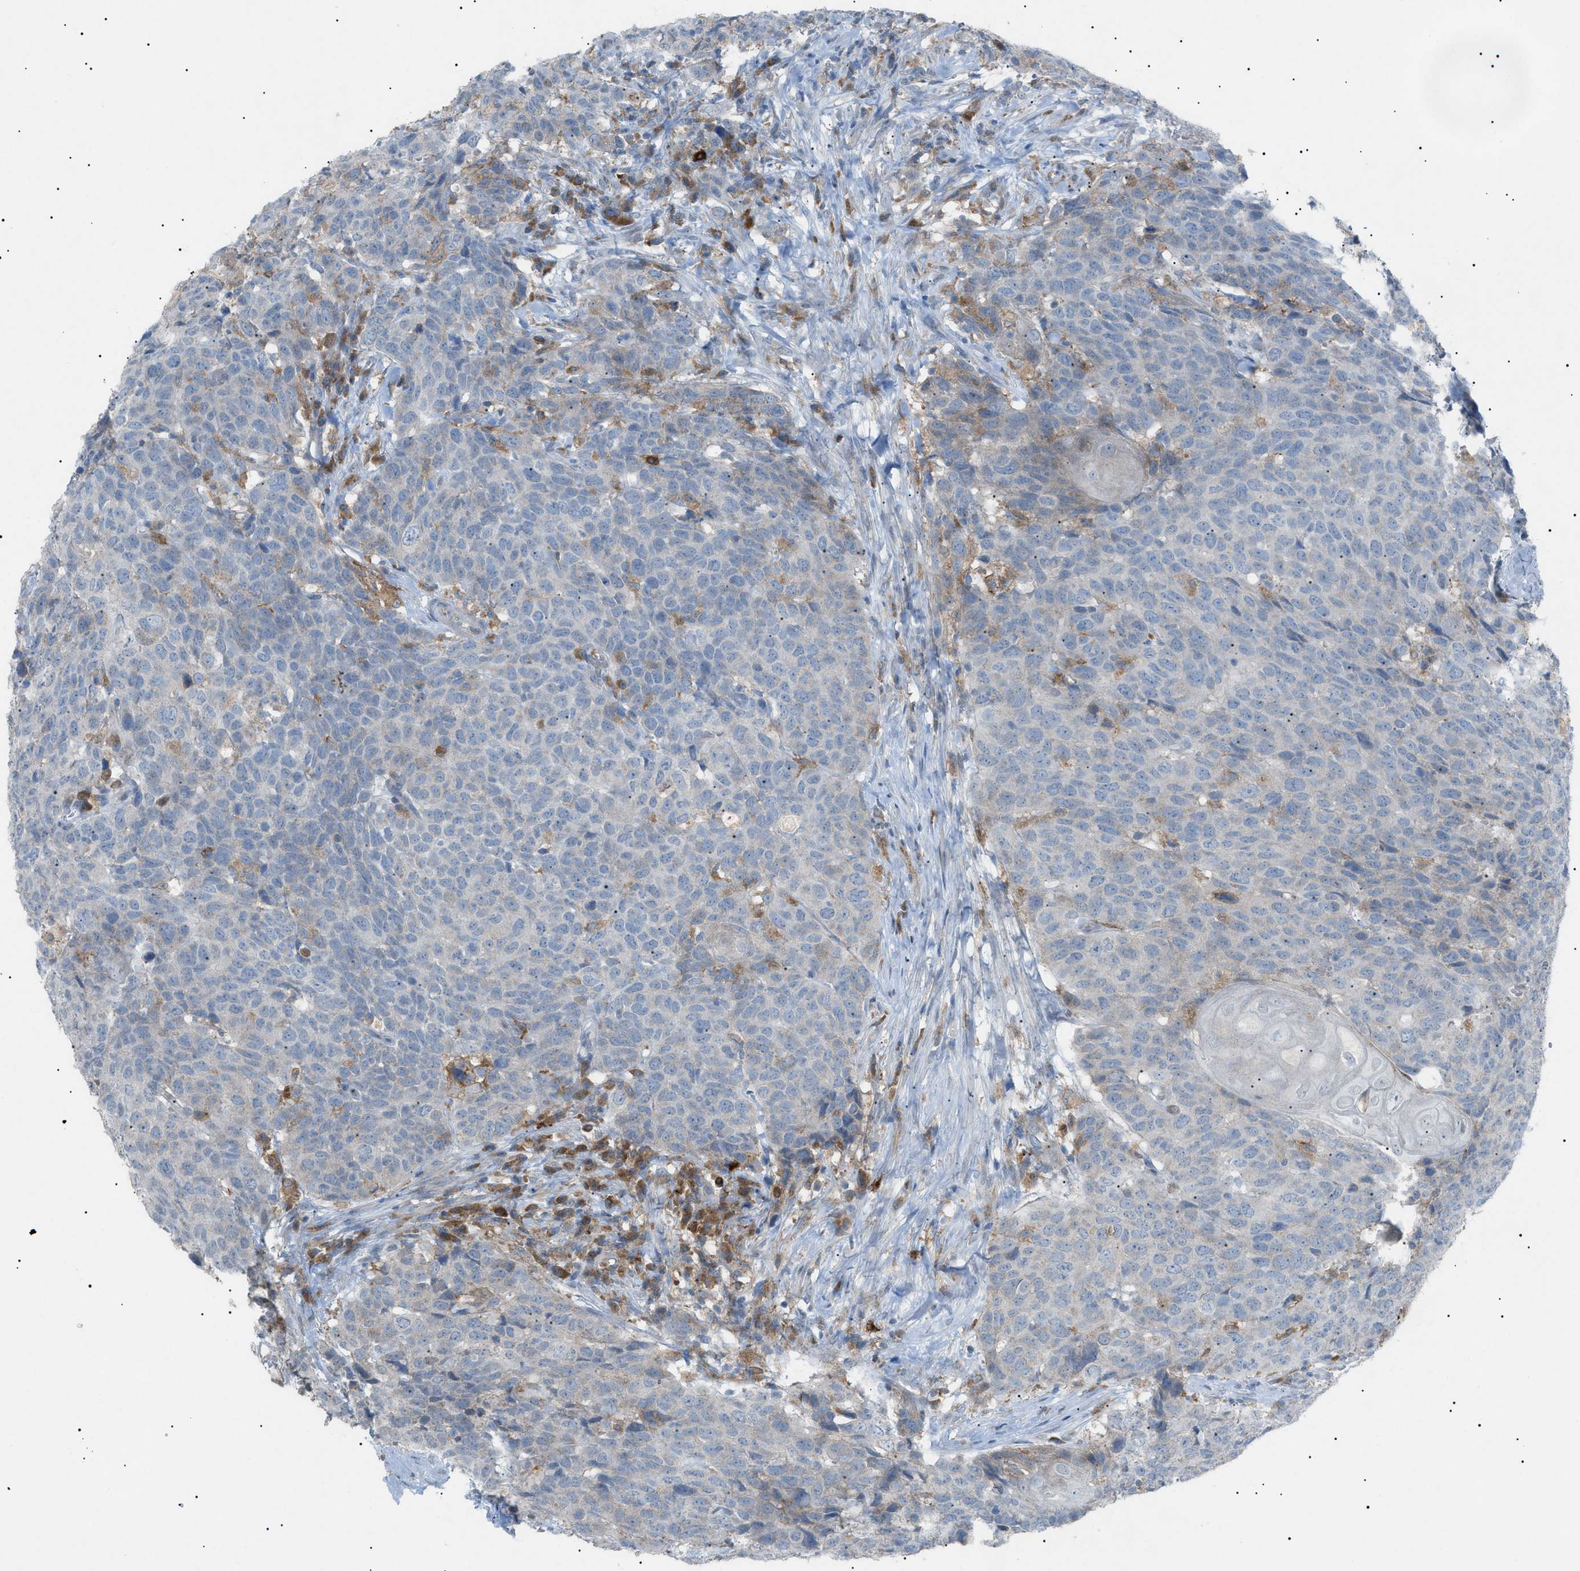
{"staining": {"intensity": "weak", "quantity": "<25%", "location": "cytoplasmic/membranous"}, "tissue": "head and neck cancer", "cell_type": "Tumor cells", "image_type": "cancer", "snomed": [{"axis": "morphology", "description": "Squamous cell carcinoma, NOS"}, {"axis": "topography", "description": "Head-Neck"}], "caption": "Tumor cells are negative for brown protein staining in squamous cell carcinoma (head and neck). The staining was performed using DAB to visualize the protein expression in brown, while the nuclei were stained in blue with hematoxylin (Magnification: 20x).", "gene": "BTK", "patient": {"sex": "male", "age": 66}}